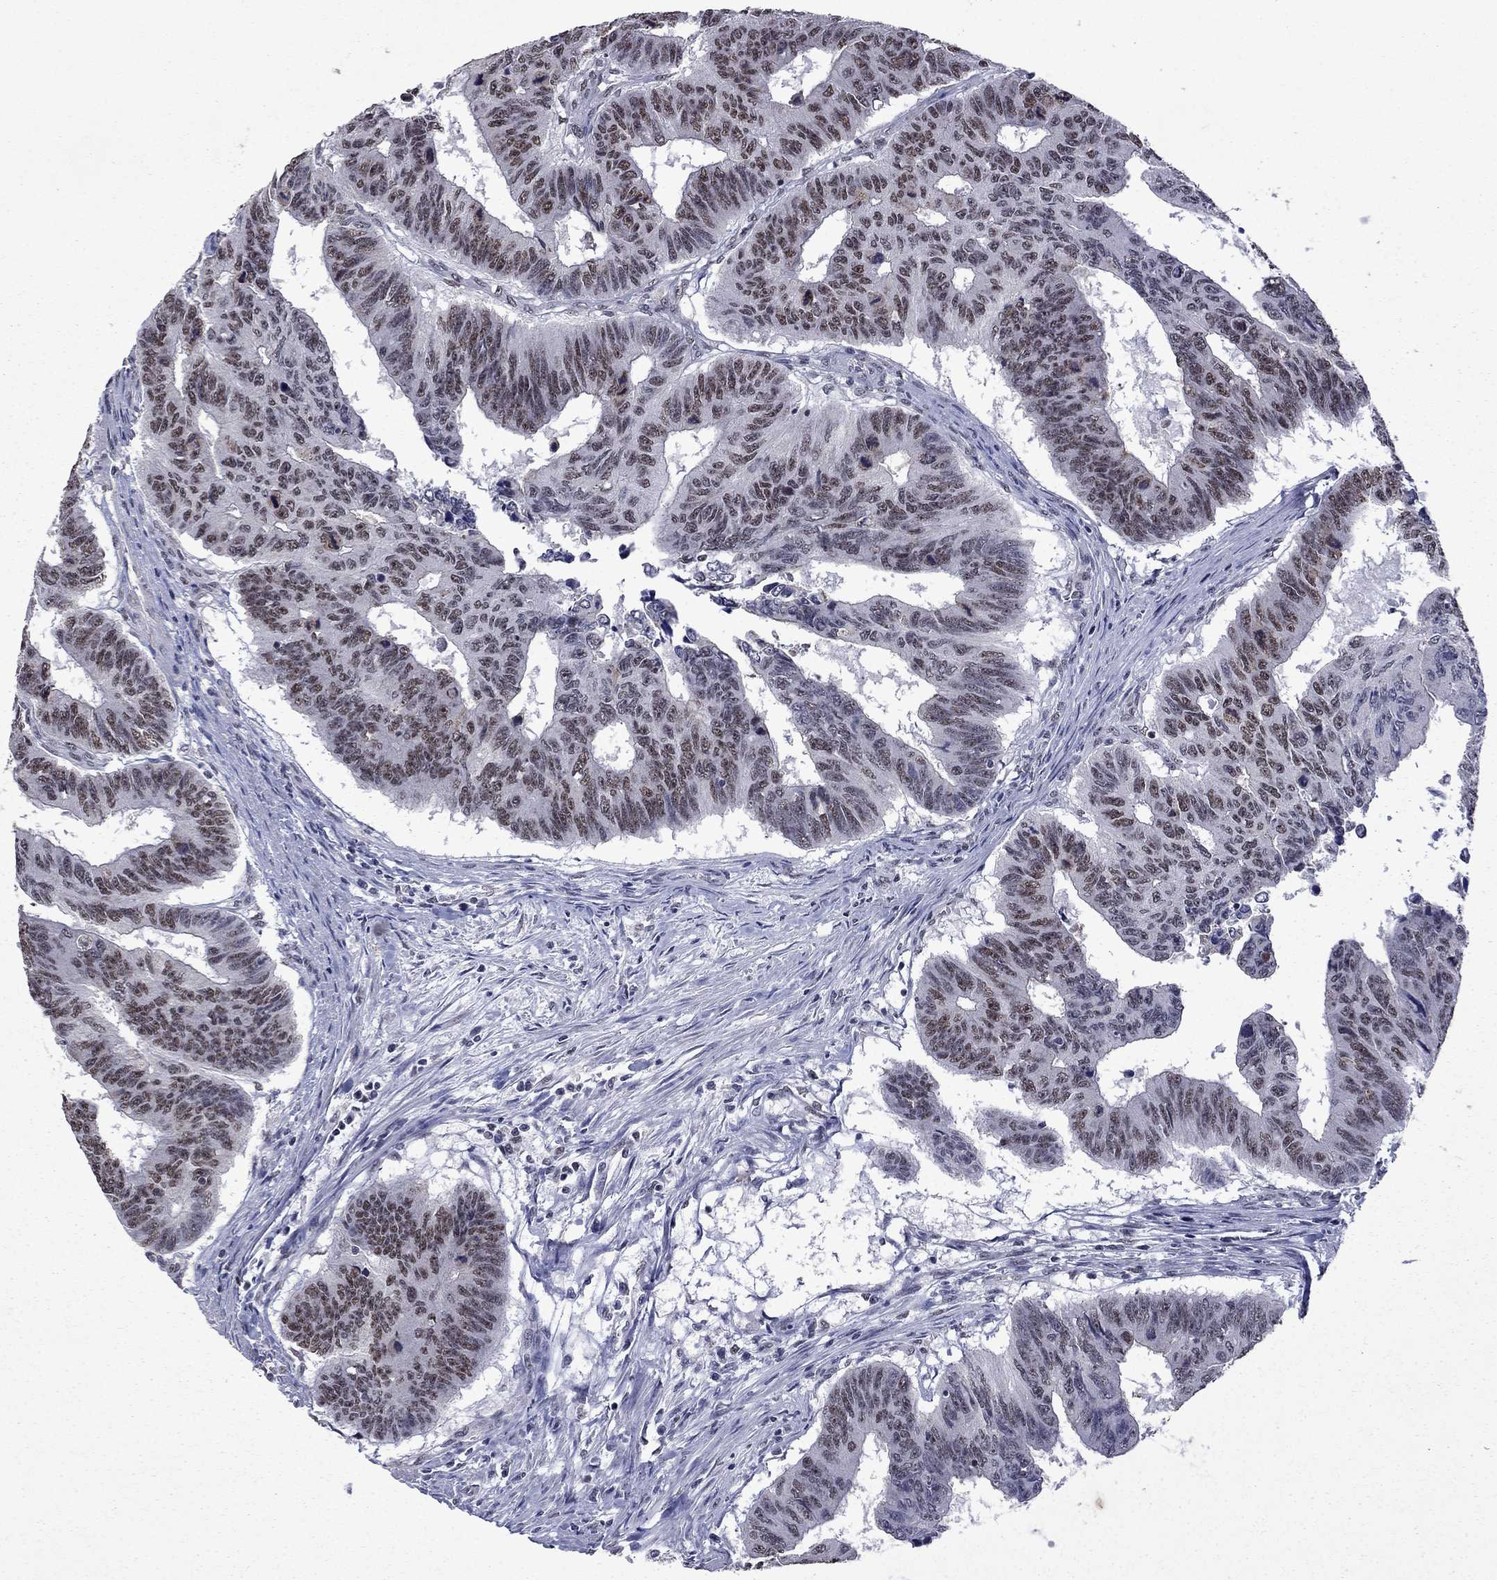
{"staining": {"intensity": "weak", "quantity": "25%-75%", "location": "nuclear"}, "tissue": "colorectal cancer", "cell_type": "Tumor cells", "image_type": "cancer", "snomed": [{"axis": "morphology", "description": "Adenocarcinoma, NOS"}, {"axis": "topography", "description": "Rectum"}], "caption": "Tumor cells exhibit weak nuclear expression in approximately 25%-75% of cells in colorectal adenocarcinoma. (DAB (3,3'-diaminobenzidine) = brown stain, brightfield microscopy at high magnification).", "gene": "SPOUT1", "patient": {"sex": "female", "age": 85}}